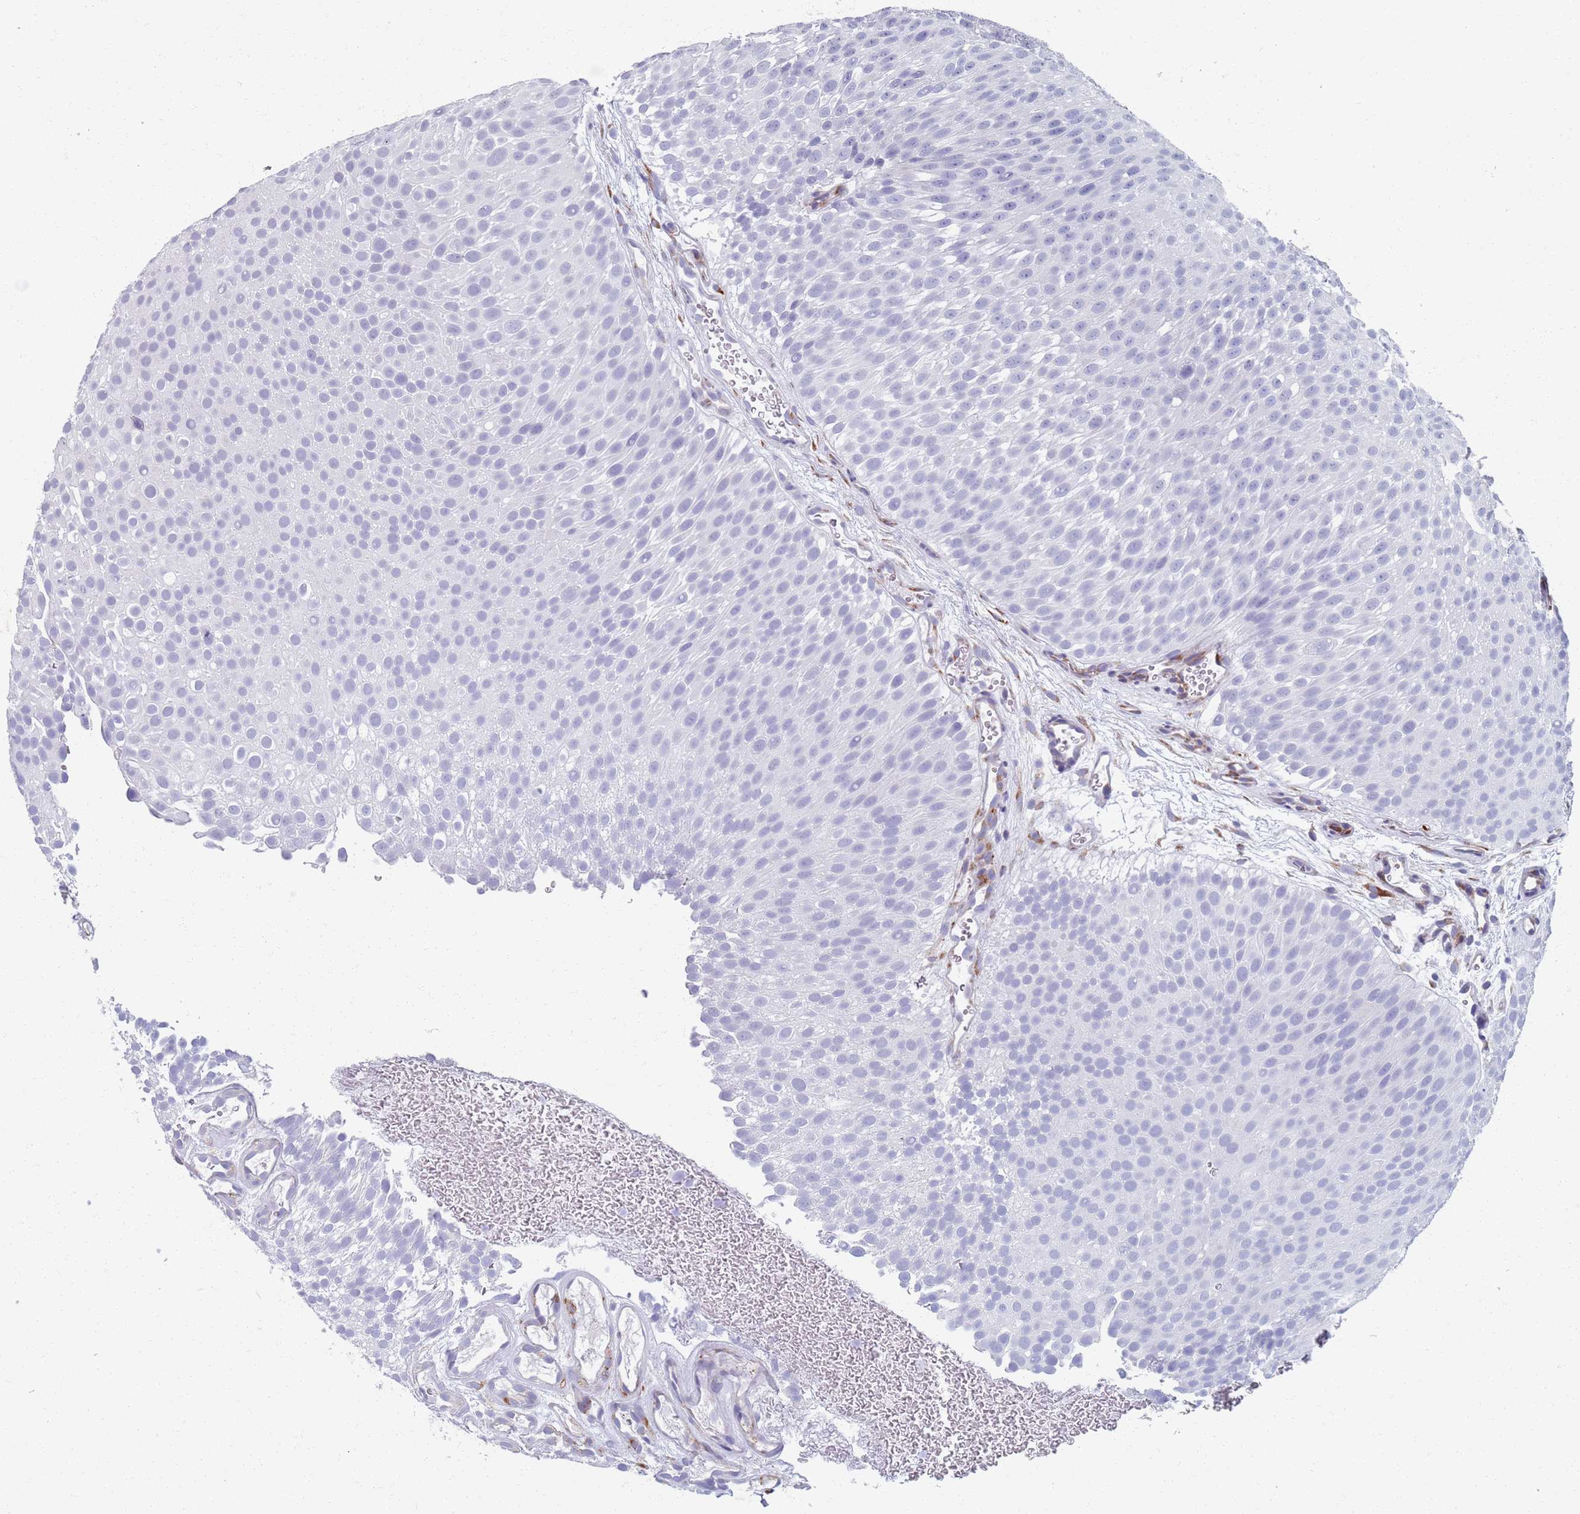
{"staining": {"intensity": "negative", "quantity": "none", "location": "none"}, "tissue": "urothelial cancer", "cell_type": "Tumor cells", "image_type": "cancer", "snomed": [{"axis": "morphology", "description": "Urothelial carcinoma, Low grade"}, {"axis": "topography", "description": "Urinary bladder"}], "caption": "Immunohistochemistry (IHC) micrograph of human urothelial cancer stained for a protein (brown), which exhibits no positivity in tumor cells.", "gene": "PLOD1", "patient": {"sex": "male", "age": 78}}